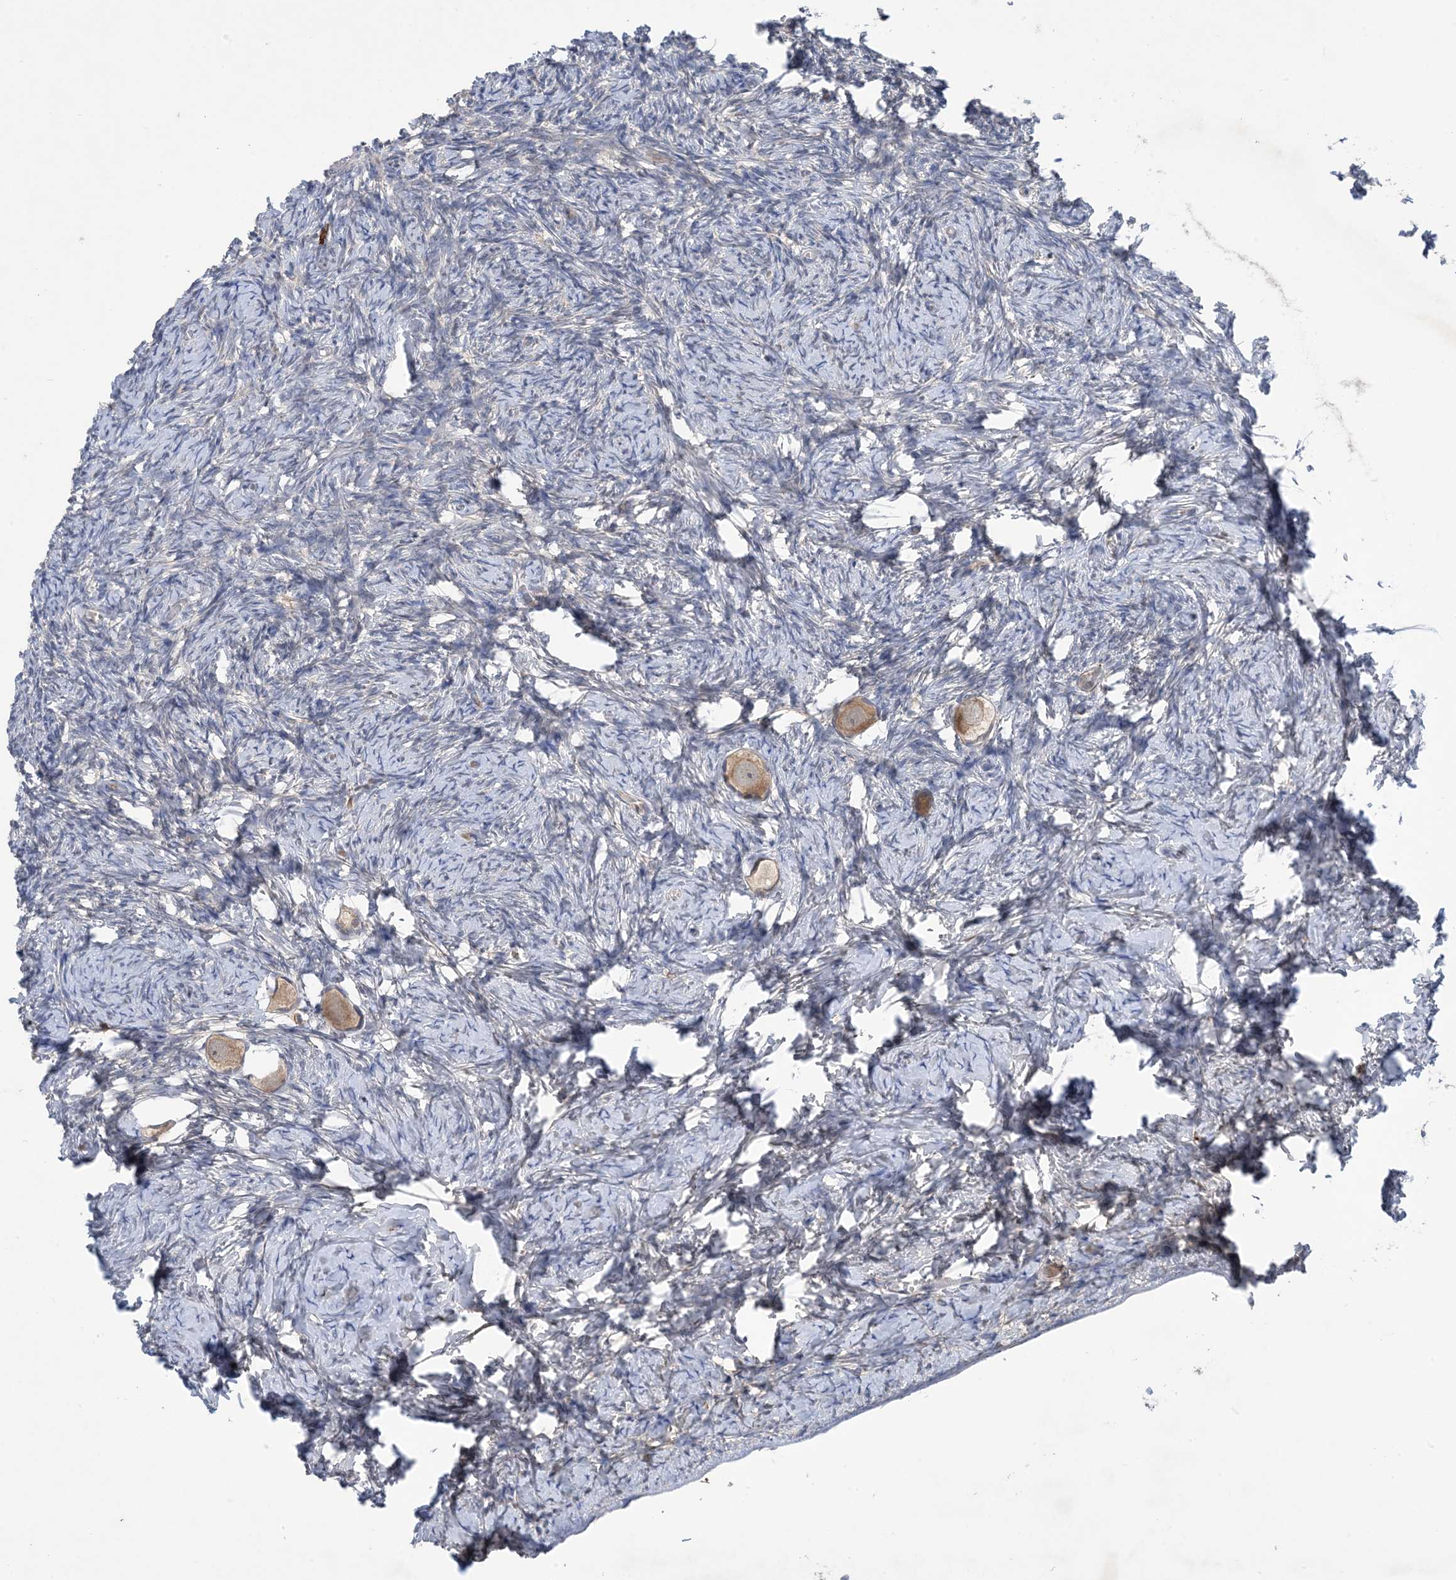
{"staining": {"intensity": "moderate", "quantity": ">75%", "location": "cytoplasmic/membranous"}, "tissue": "ovary", "cell_type": "Follicle cells", "image_type": "normal", "snomed": [{"axis": "morphology", "description": "Normal tissue, NOS"}, {"axis": "topography", "description": "Ovary"}], "caption": "The histopathology image demonstrates a brown stain indicating the presence of a protein in the cytoplasmic/membranous of follicle cells in ovary.", "gene": "AK9", "patient": {"sex": "female", "age": 27}}